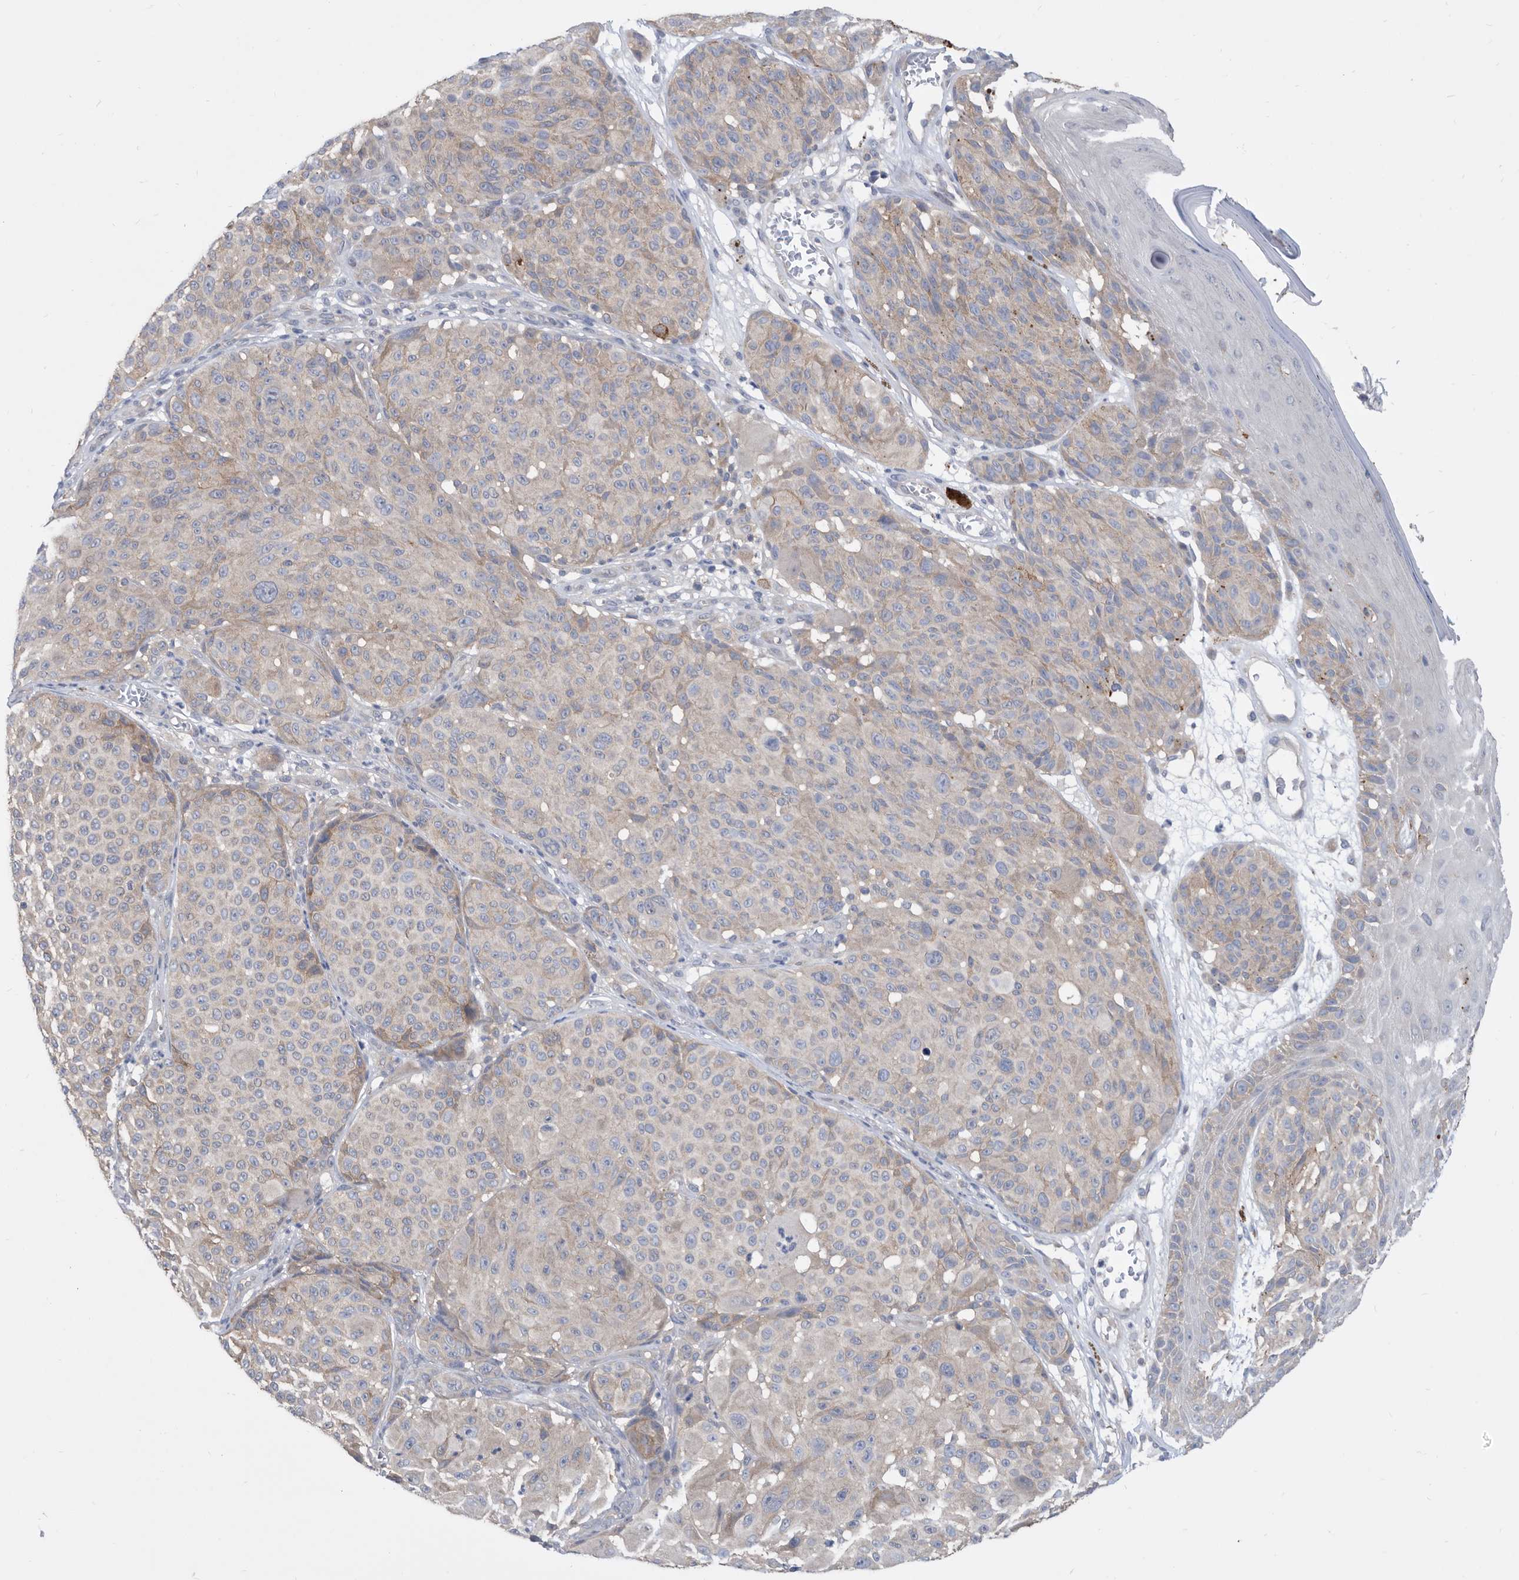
{"staining": {"intensity": "negative", "quantity": "none", "location": "none"}, "tissue": "melanoma", "cell_type": "Tumor cells", "image_type": "cancer", "snomed": [{"axis": "morphology", "description": "Malignant melanoma, NOS"}, {"axis": "topography", "description": "Skin"}], "caption": "Tumor cells show no significant protein staining in melanoma.", "gene": "CCT4", "patient": {"sex": "male", "age": 83}}